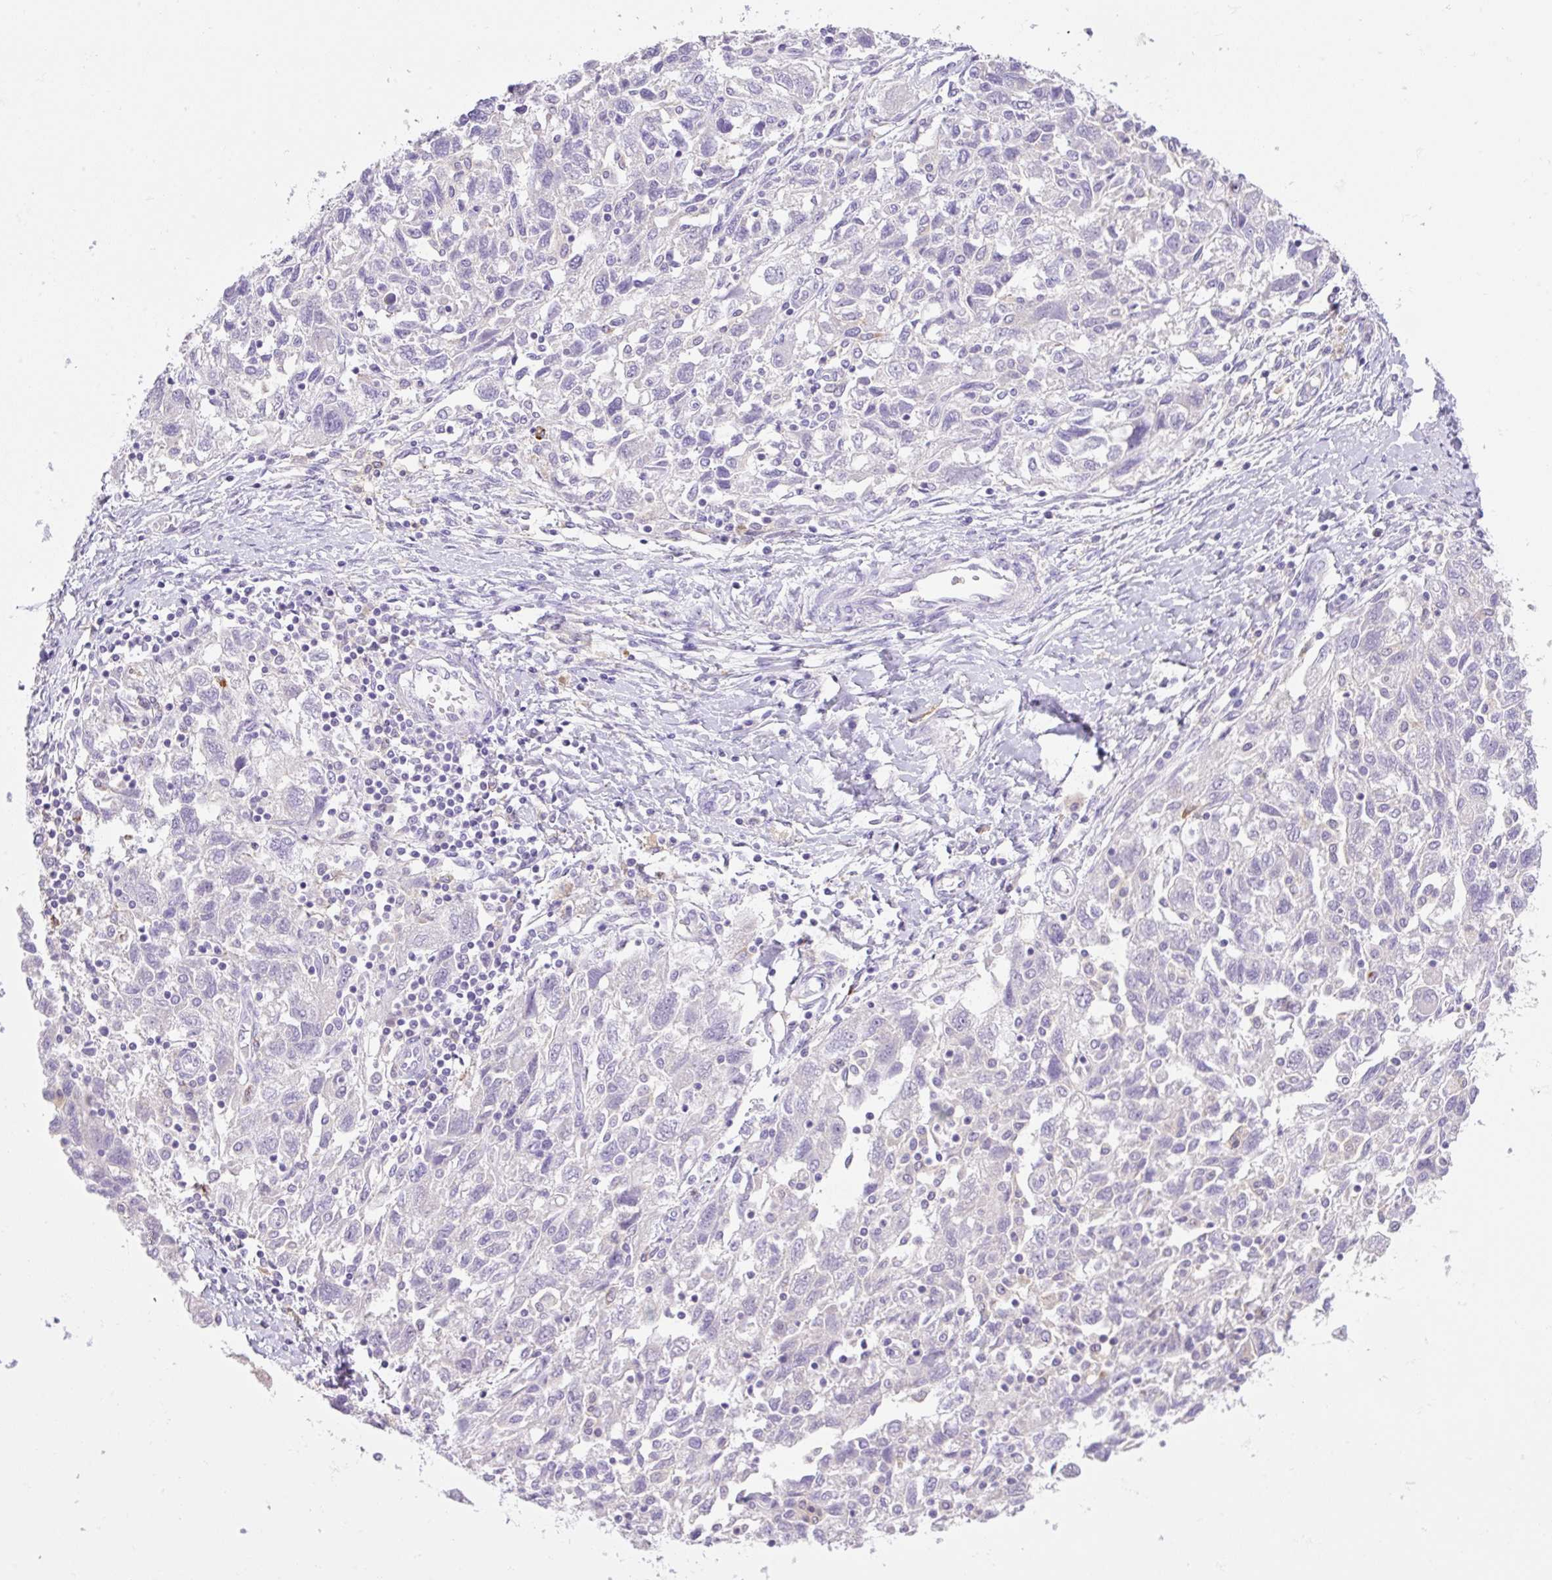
{"staining": {"intensity": "negative", "quantity": "none", "location": "none"}, "tissue": "ovarian cancer", "cell_type": "Tumor cells", "image_type": "cancer", "snomed": [{"axis": "morphology", "description": "Carcinoma, NOS"}, {"axis": "morphology", "description": "Cystadenocarcinoma, serous, NOS"}, {"axis": "topography", "description": "Ovary"}], "caption": "High magnification brightfield microscopy of ovarian cancer stained with DAB (brown) and counterstained with hematoxylin (blue): tumor cells show no significant expression. (DAB (3,3'-diaminobenzidine) immunohistochemistry, high magnification).", "gene": "TDRD15", "patient": {"sex": "female", "age": 69}}